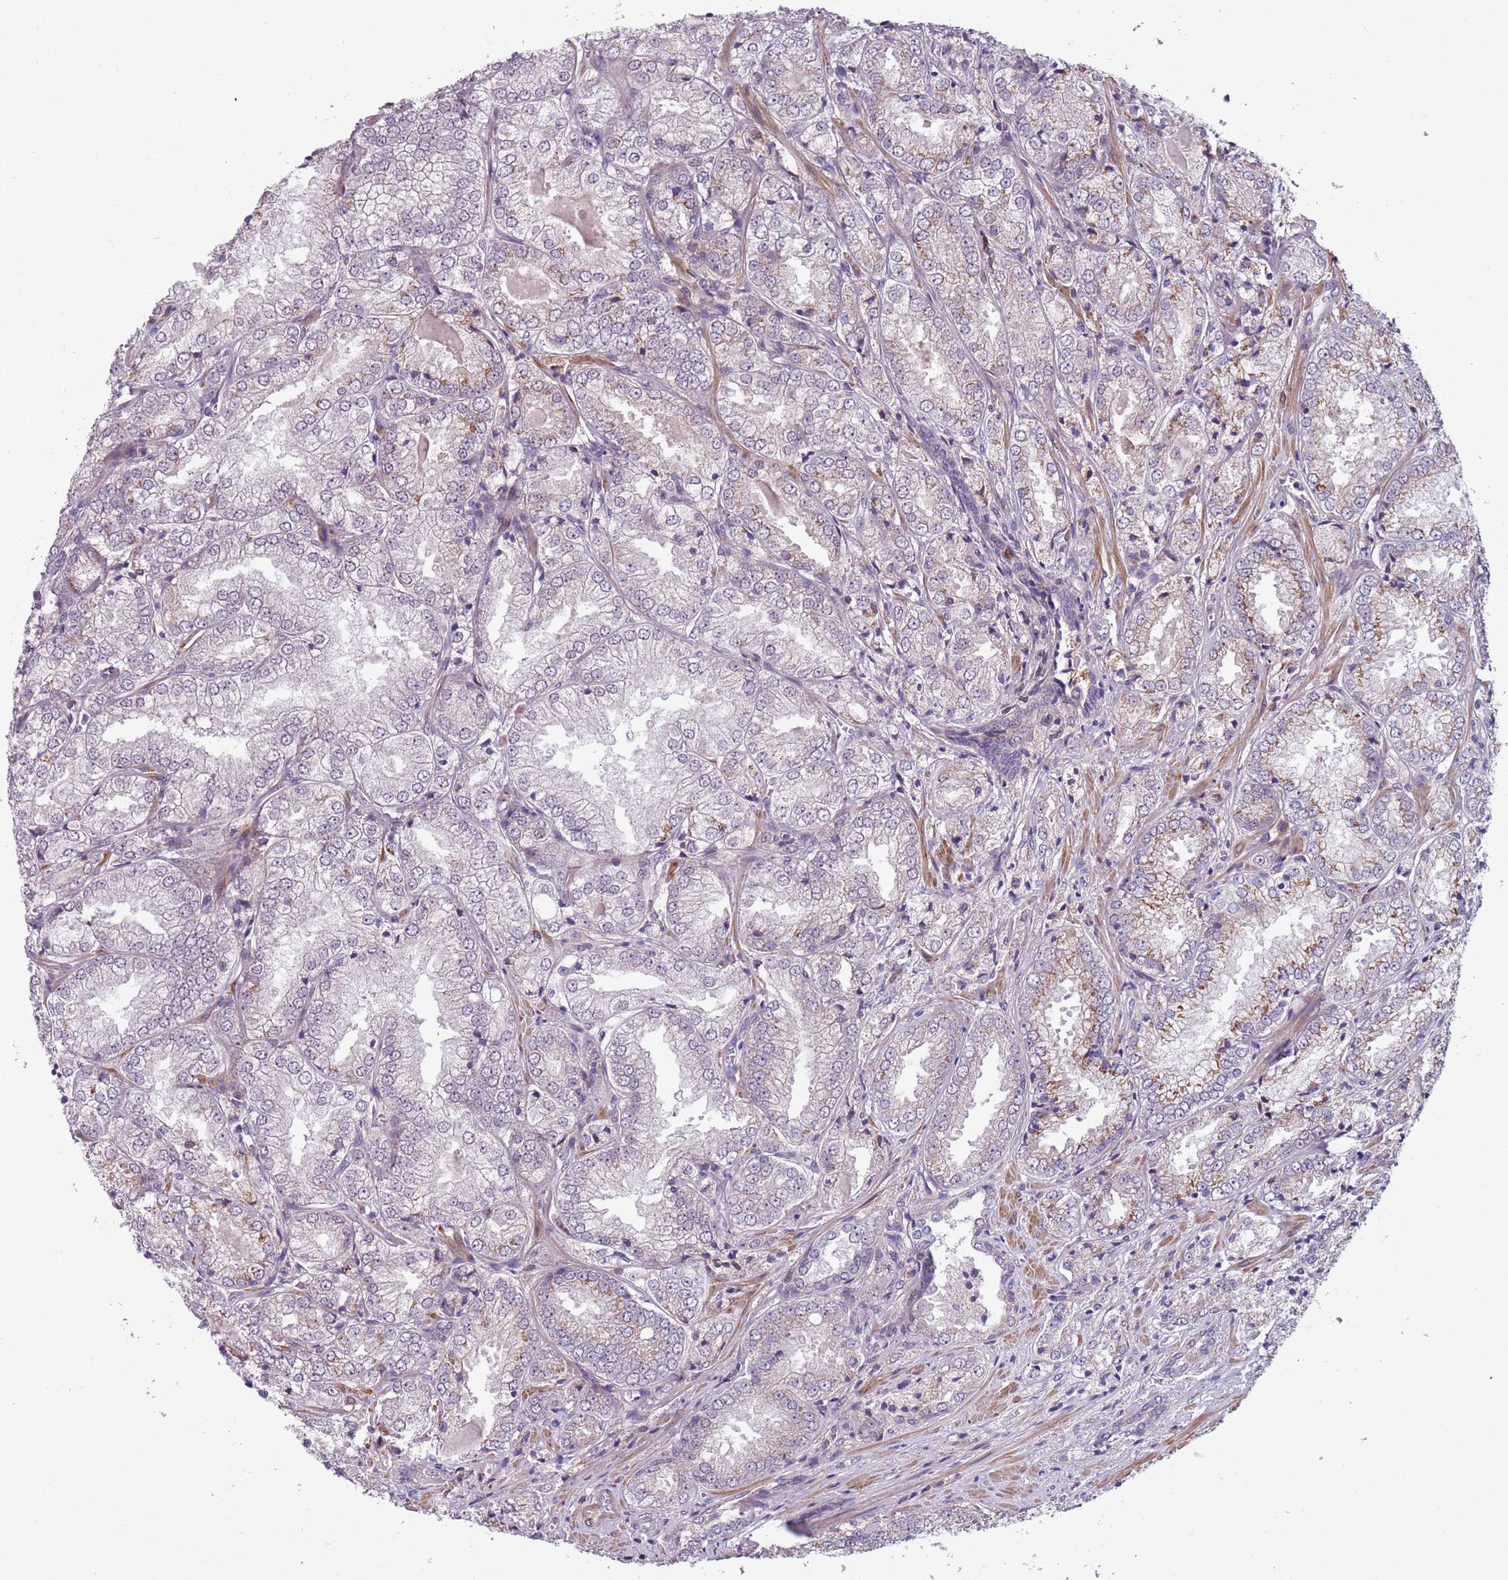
{"staining": {"intensity": "negative", "quantity": "none", "location": "none"}, "tissue": "prostate cancer", "cell_type": "Tumor cells", "image_type": "cancer", "snomed": [{"axis": "morphology", "description": "Adenocarcinoma, High grade"}, {"axis": "topography", "description": "Prostate"}], "caption": "IHC histopathology image of human prostate adenocarcinoma (high-grade) stained for a protein (brown), which exhibits no positivity in tumor cells.", "gene": "JAML", "patient": {"sex": "male", "age": 63}}